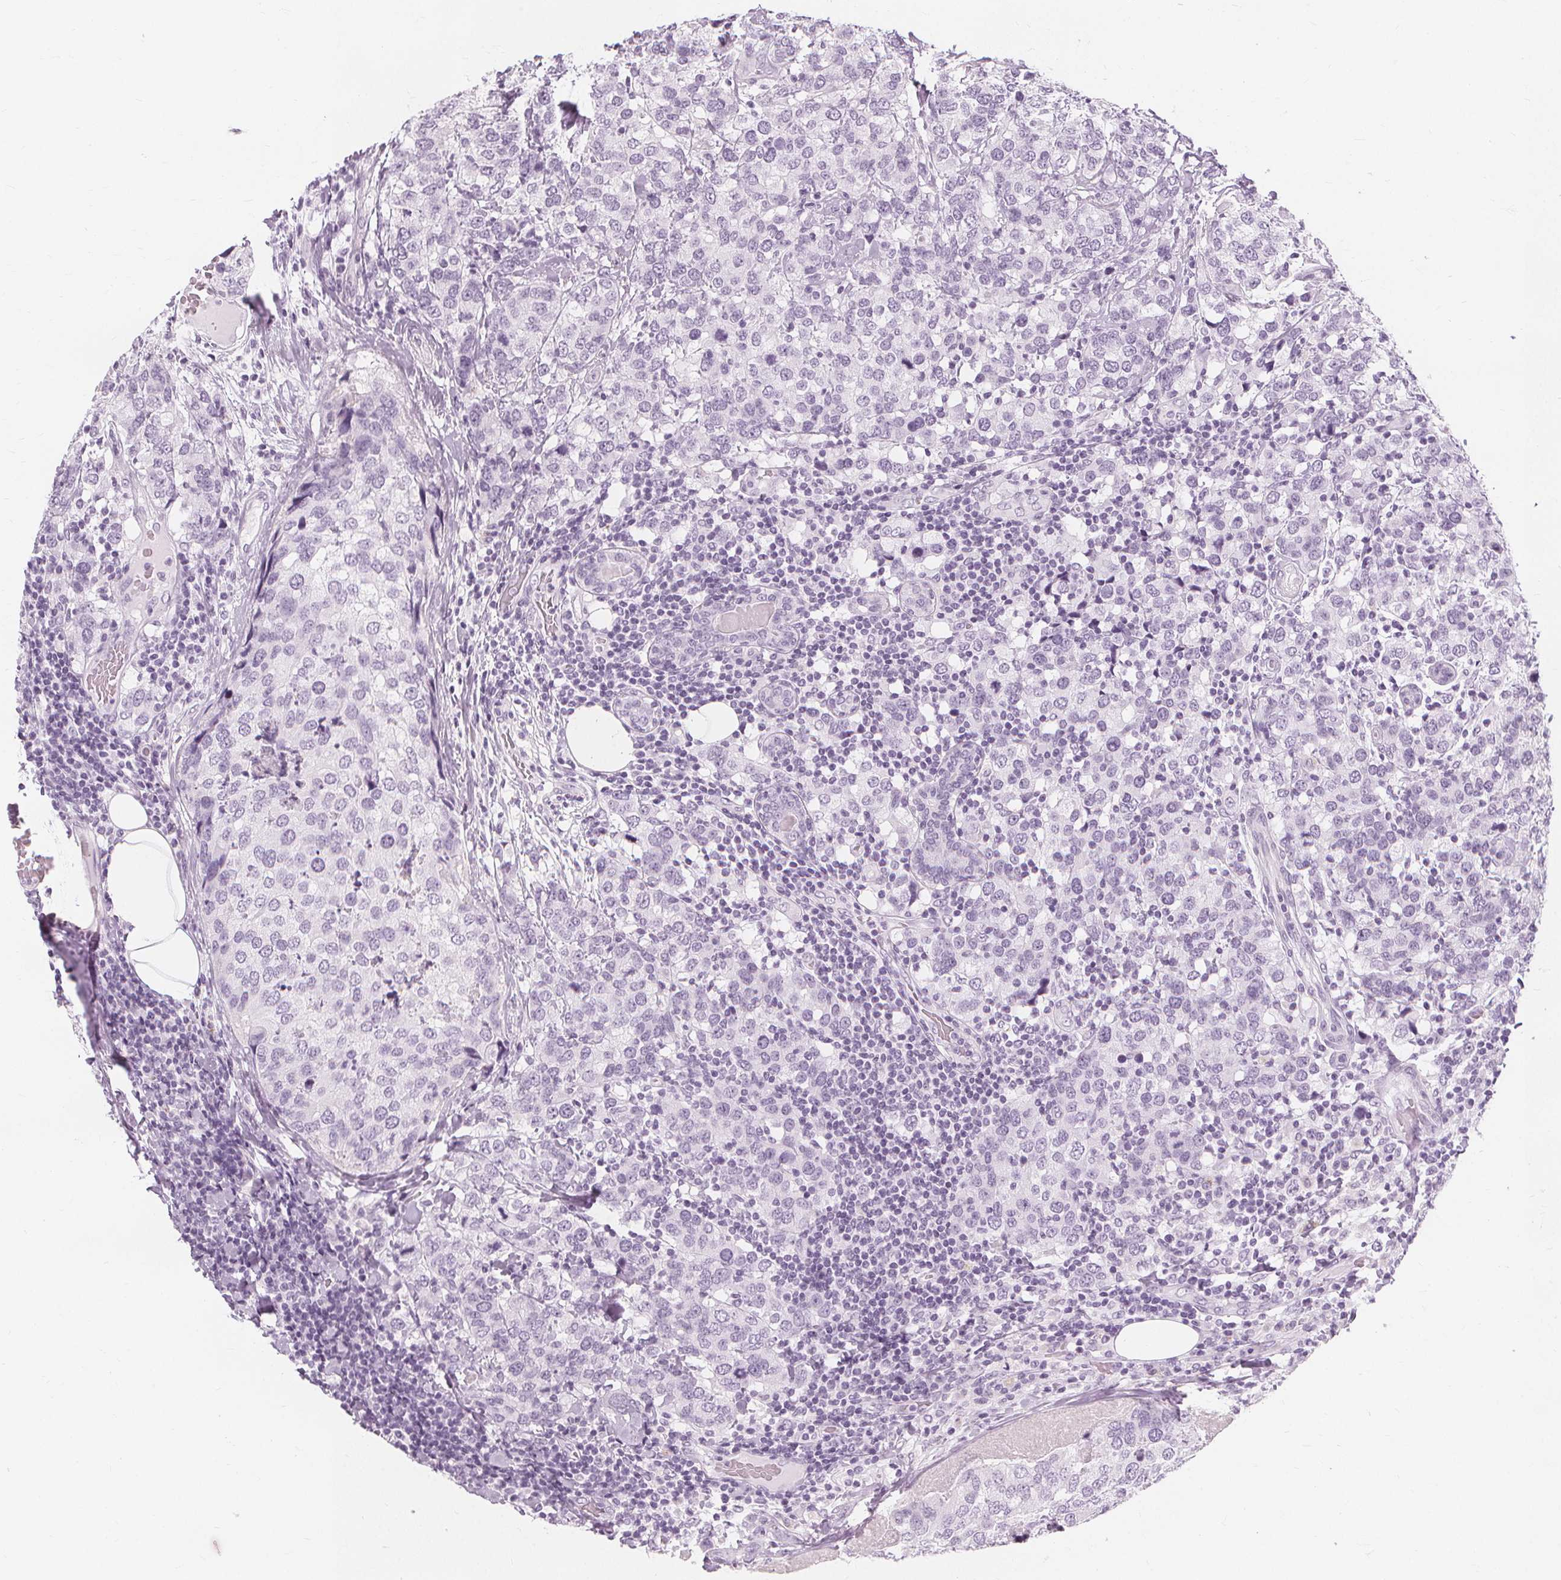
{"staining": {"intensity": "negative", "quantity": "none", "location": "none"}, "tissue": "breast cancer", "cell_type": "Tumor cells", "image_type": "cancer", "snomed": [{"axis": "morphology", "description": "Lobular carcinoma"}, {"axis": "topography", "description": "Breast"}], "caption": "A micrograph of breast cancer (lobular carcinoma) stained for a protein shows no brown staining in tumor cells.", "gene": "TFF1", "patient": {"sex": "female", "age": 59}}